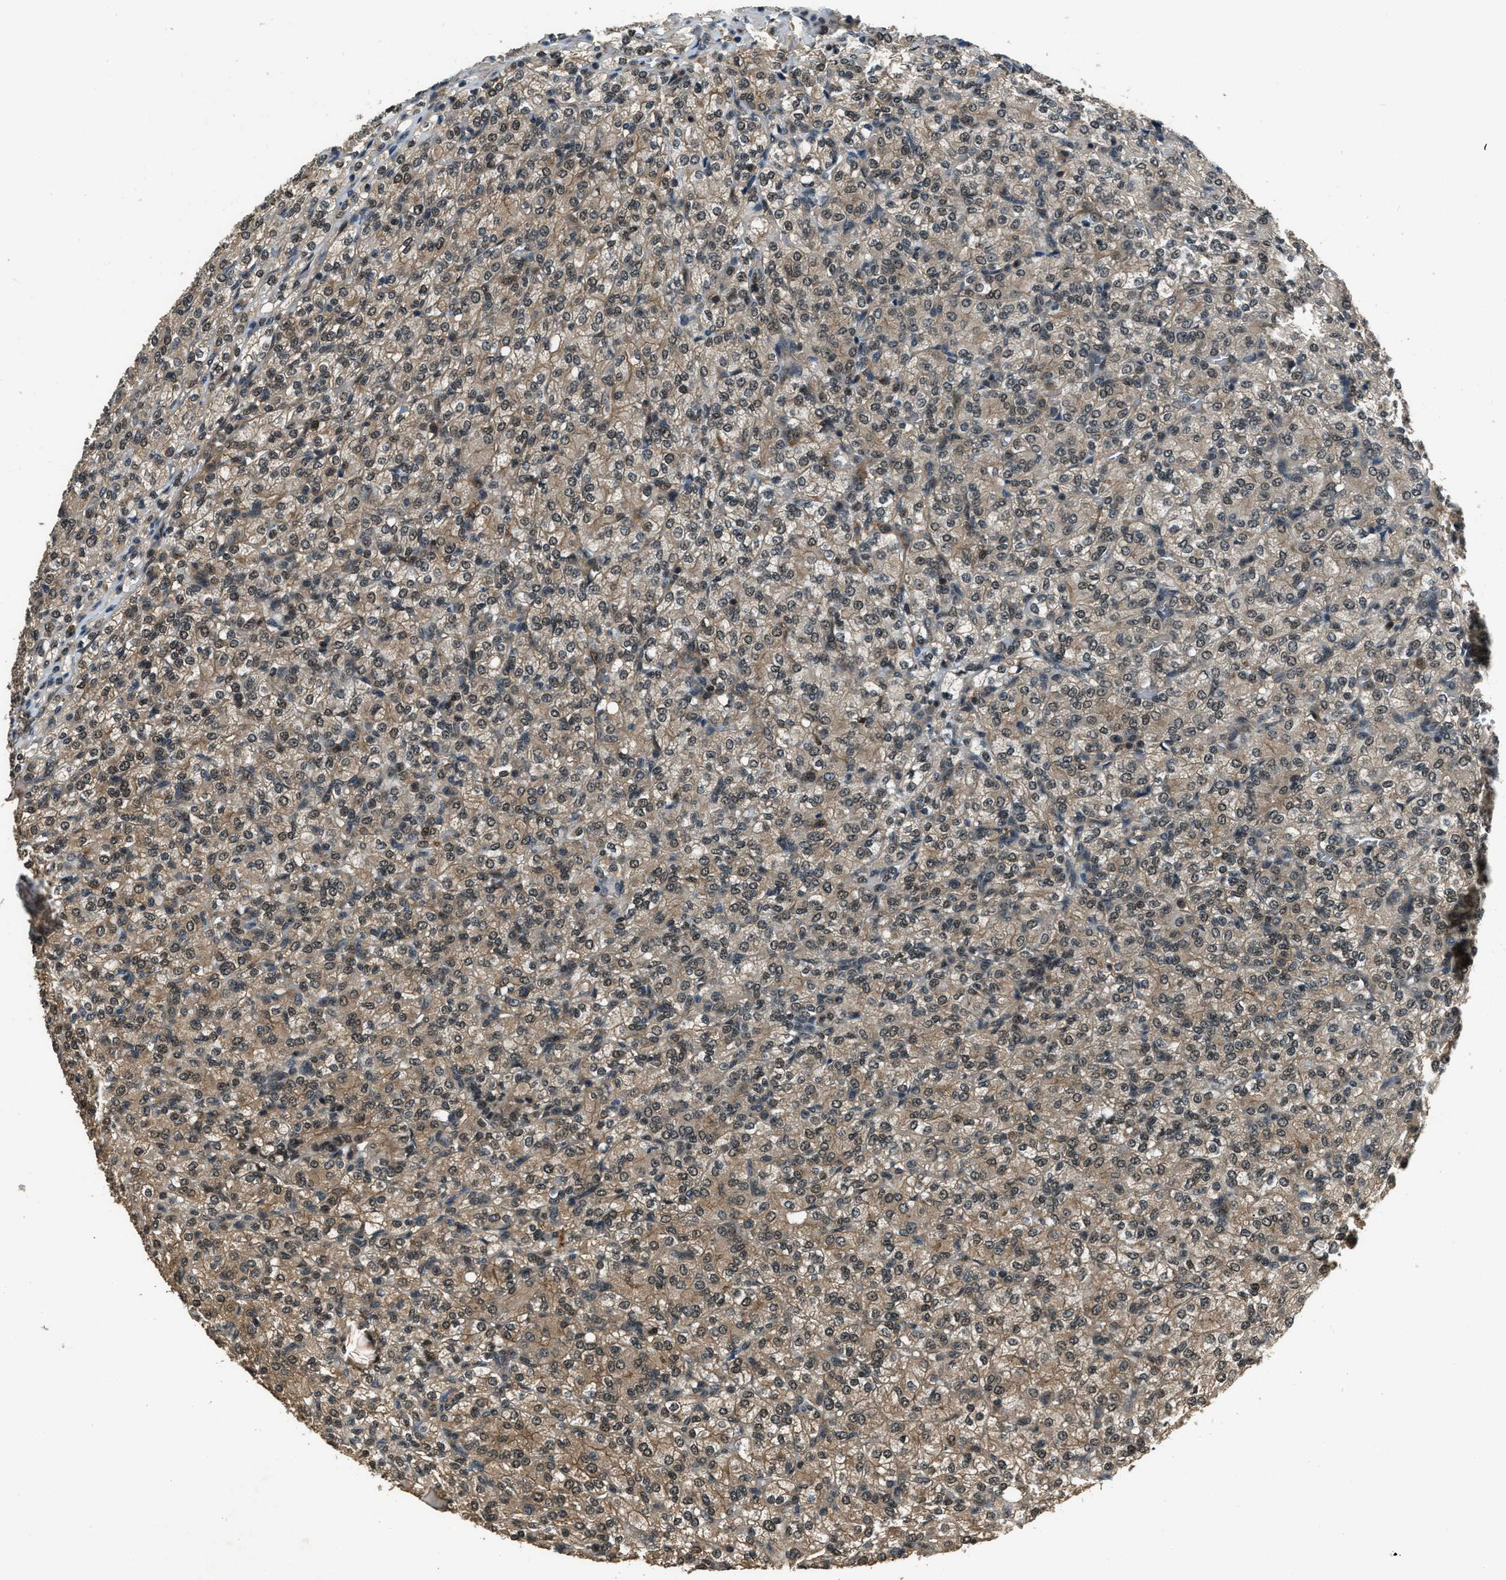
{"staining": {"intensity": "weak", "quantity": ">75%", "location": "cytoplasmic/membranous,nuclear"}, "tissue": "renal cancer", "cell_type": "Tumor cells", "image_type": "cancer", "snomed": [{"axis": "morphology", "description": "Adenocarcinoma, NOS"}, {"axis": "topography", "description": "Kidney"}], "caption": "Renal cancer stained with a brown dye reveals weak cytoplasmic/membranous and nuclear positive expression in approximately >75% of tumor cells.", "gene": "NUDCD3", "patient": {"sex": "male", "age": 77}}